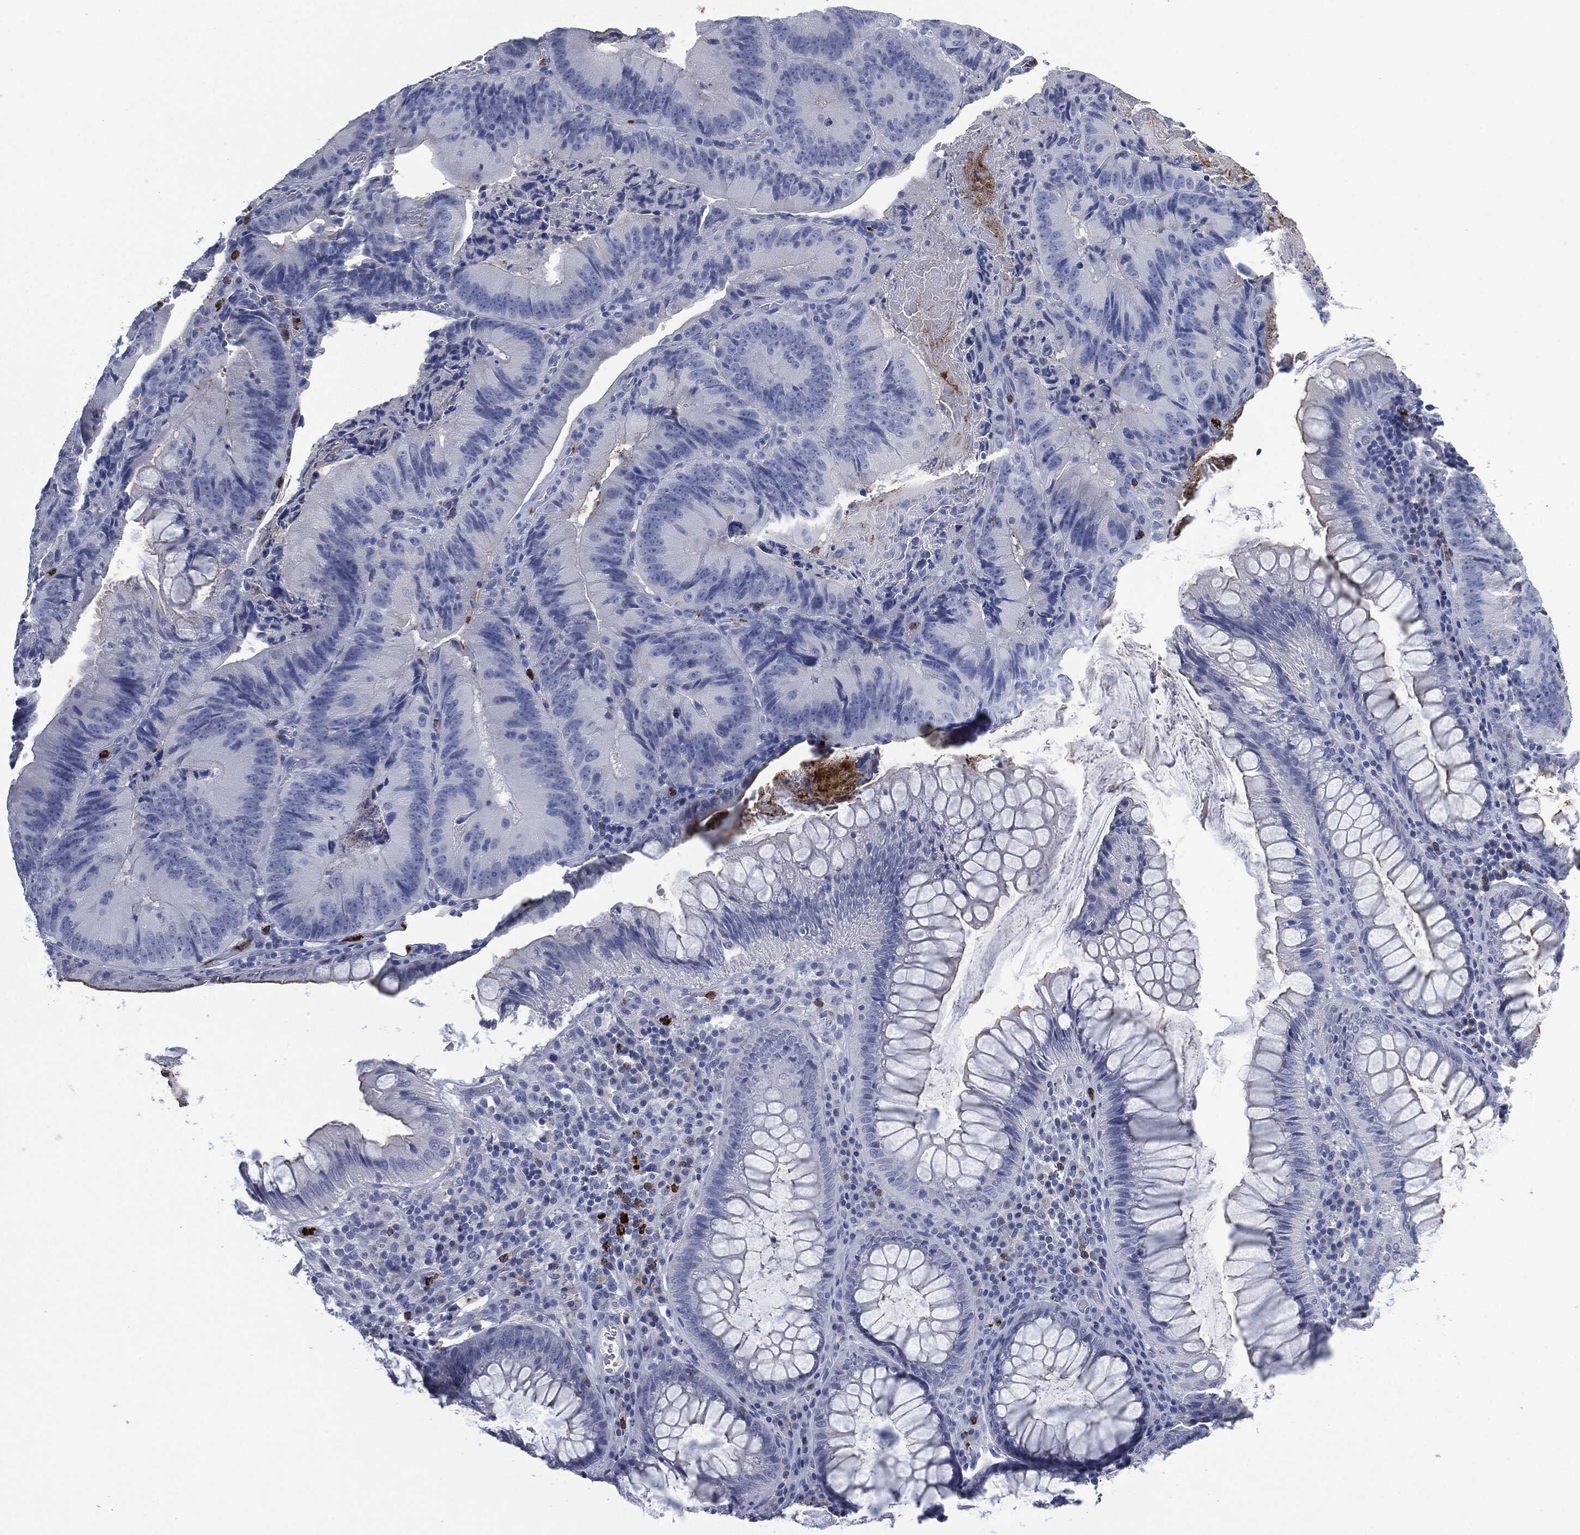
{"staining": {"intensity": "negative", "quantity": "none", "location": "none"}, "tissue": "colorectal cancer", "cell_type": "Tumor cells", "image_type": "cancer", "snomed": [{"axis": "morphology", "description": "Adenocarcinoma, NOS"}, {"axis": "topography", "description": "Colon"}], "caption": "Human colorectal cancer (adenocarcinoma) stained for a protein using immunohistochemistry (IHC) exhibits no staining in tumor cells.", "gene": "CEACAM8", "patient": {"sex": "female", "age": 86}}